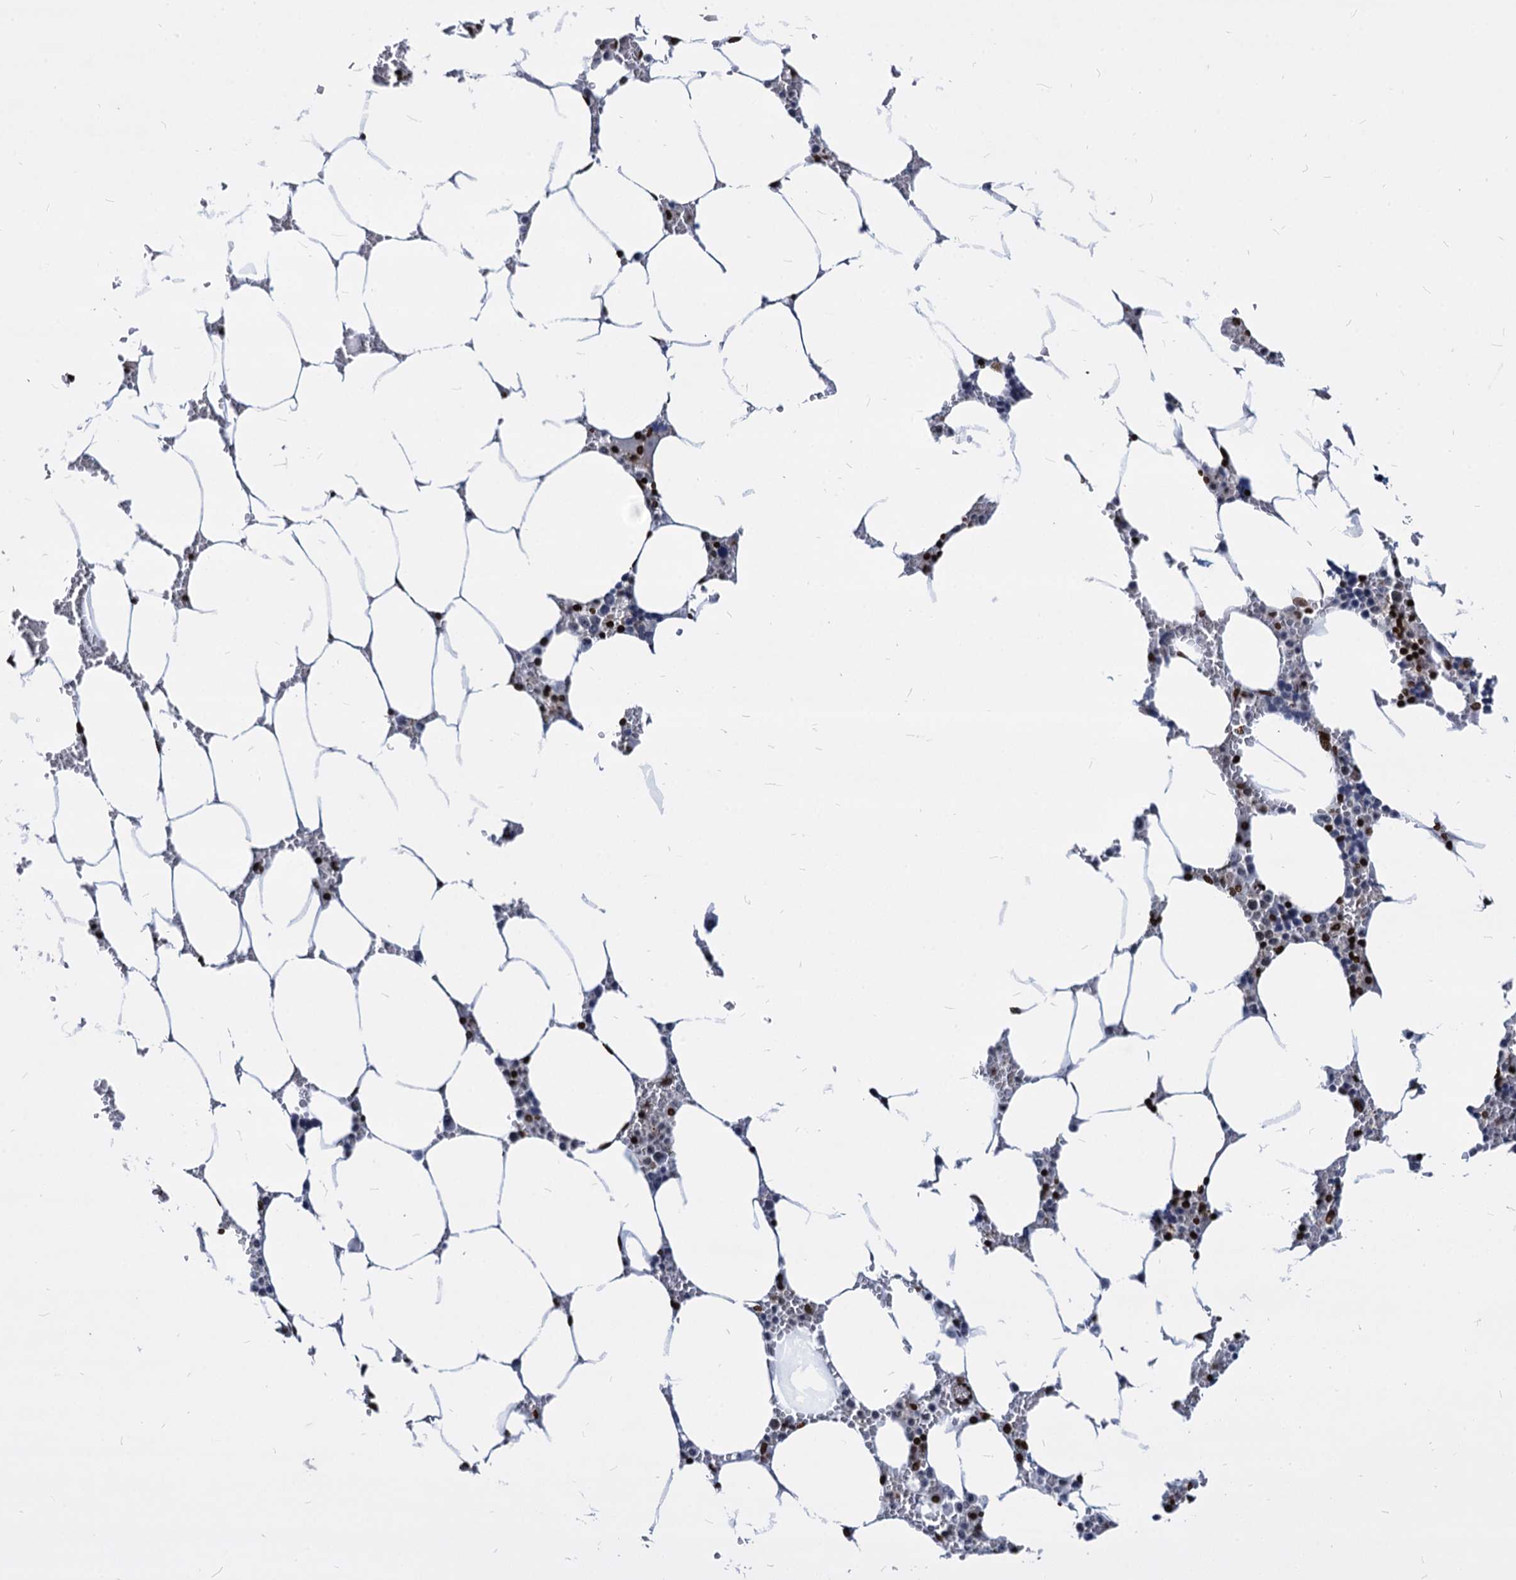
{"staining": {"intensity": "strong", "quantity": ">75%", "location": "nuclear"}, "tissue": "bone marrow", "cell_type": "Hematopoietic cells", "image_type": "normal", "snomed": [{"axis": "morphology", "description": "Normal tissue, NOS"}, {"axis": "topography", "description": "Bone marrow"}], "caption": "Immunohistochemistry (IHC) staining of normal bone marrow, which demonstrates high levels of strong nuclear staining in about >75% of hematopoietic cells indicating strong nuclear protein staining. The staining was performed using DAB (brown) for protein detection and nuclei were counterstained in hematoxylin (blue).", "gene": "MECP2", "patient": {"sex": "male", "age": 70}}